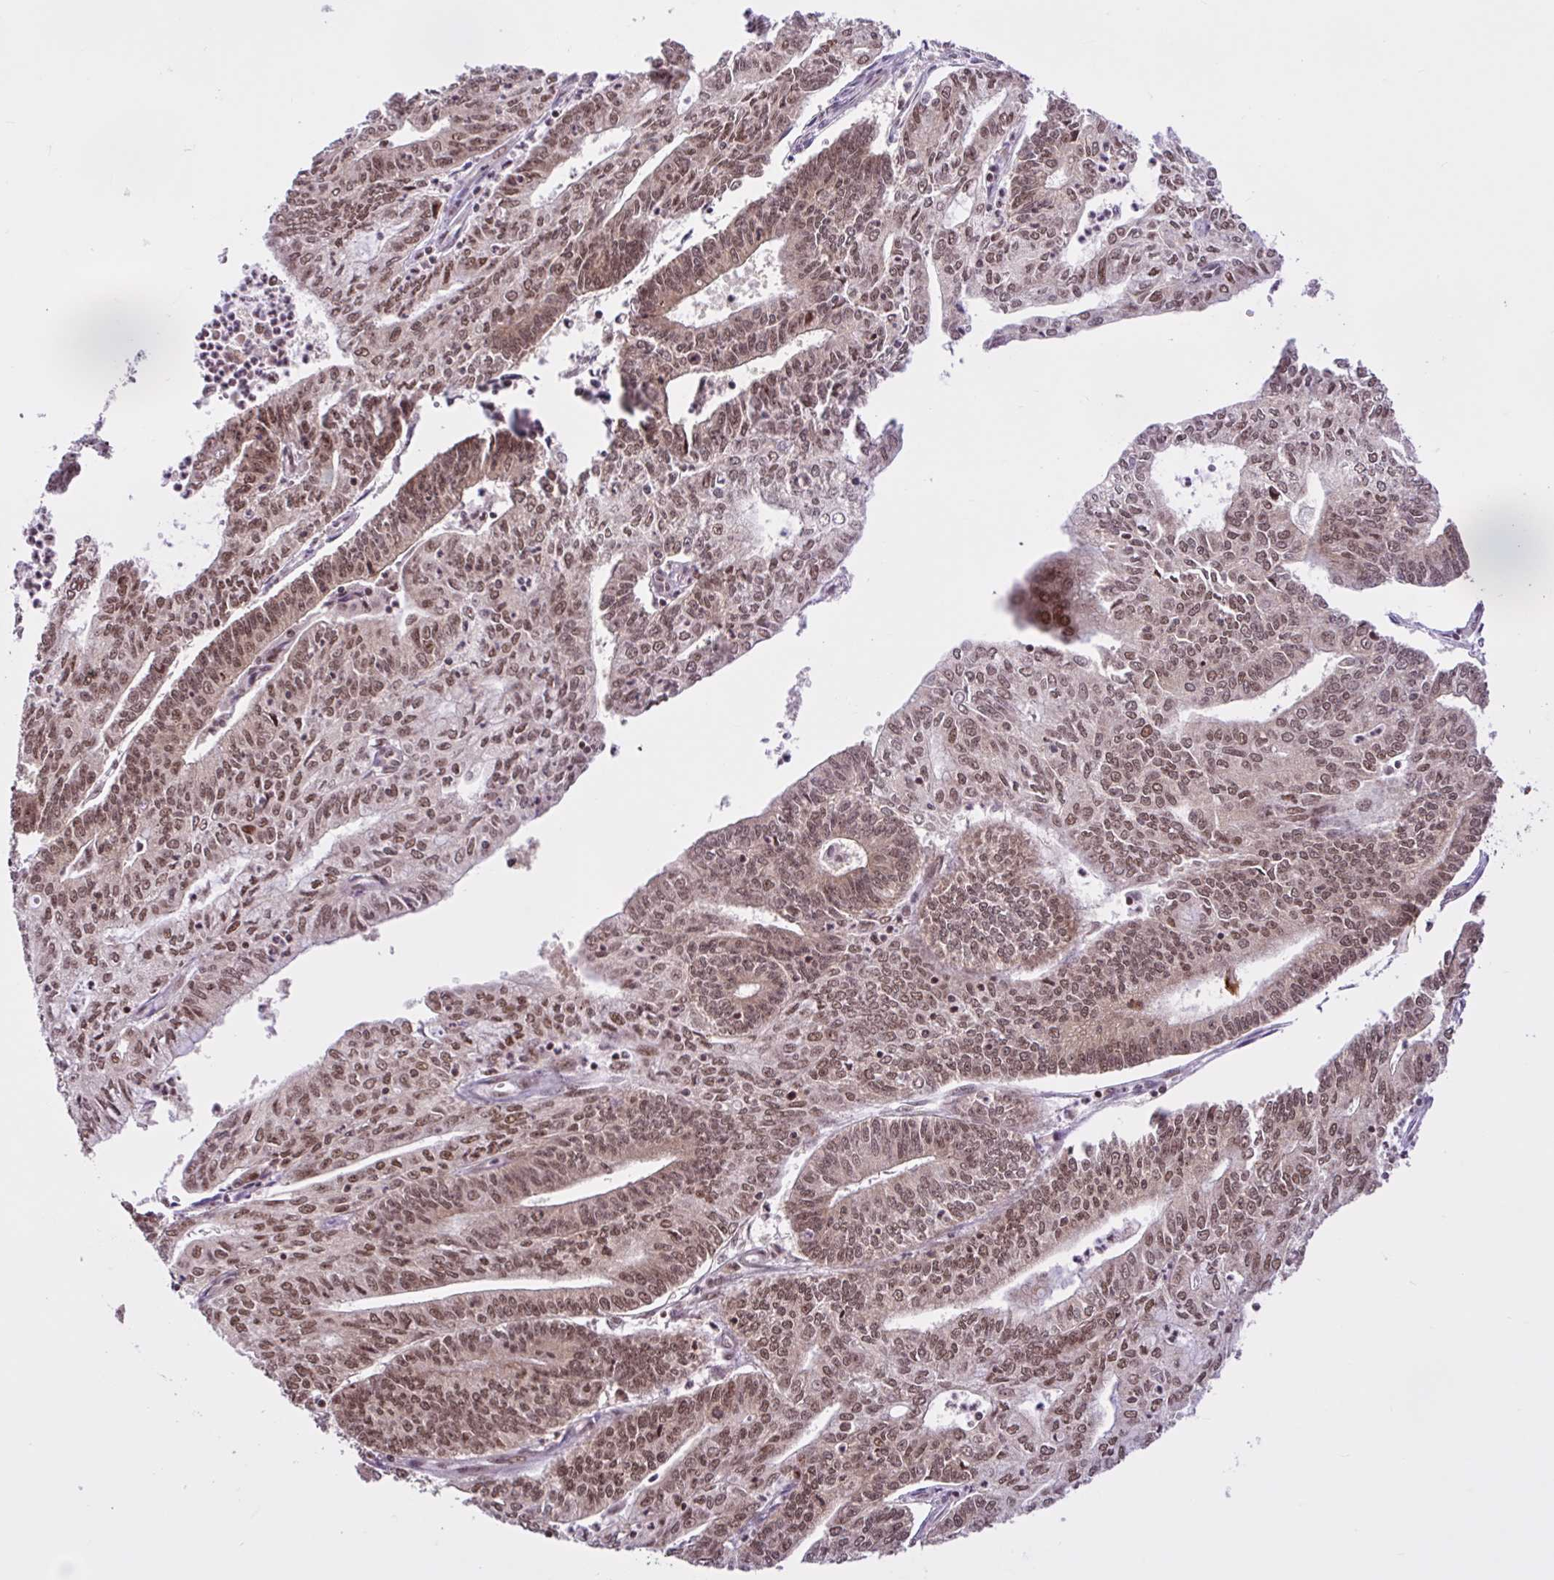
{"staining": {"intensity": "moderate", "quantity": ">75%", "location": "nuclear"}, "tissue": "endometrial cancer", "cell_type": "Tumor cells", "image_type": "cancer", "snomed": [{"axis": "morphology", "description": "Adenocarcinoma, NOS"}, {"axis": "topography", "description": "Endometrium"}], "caption": "This photomicrograph demonstrates immunohistochemistry (IHC) staining of endometrial cancer, with medium moderate nuclear positivity in about >75% of tumor cells.", "gene": "CCDC12", "patient": {"sex": "female", "age": 61}}